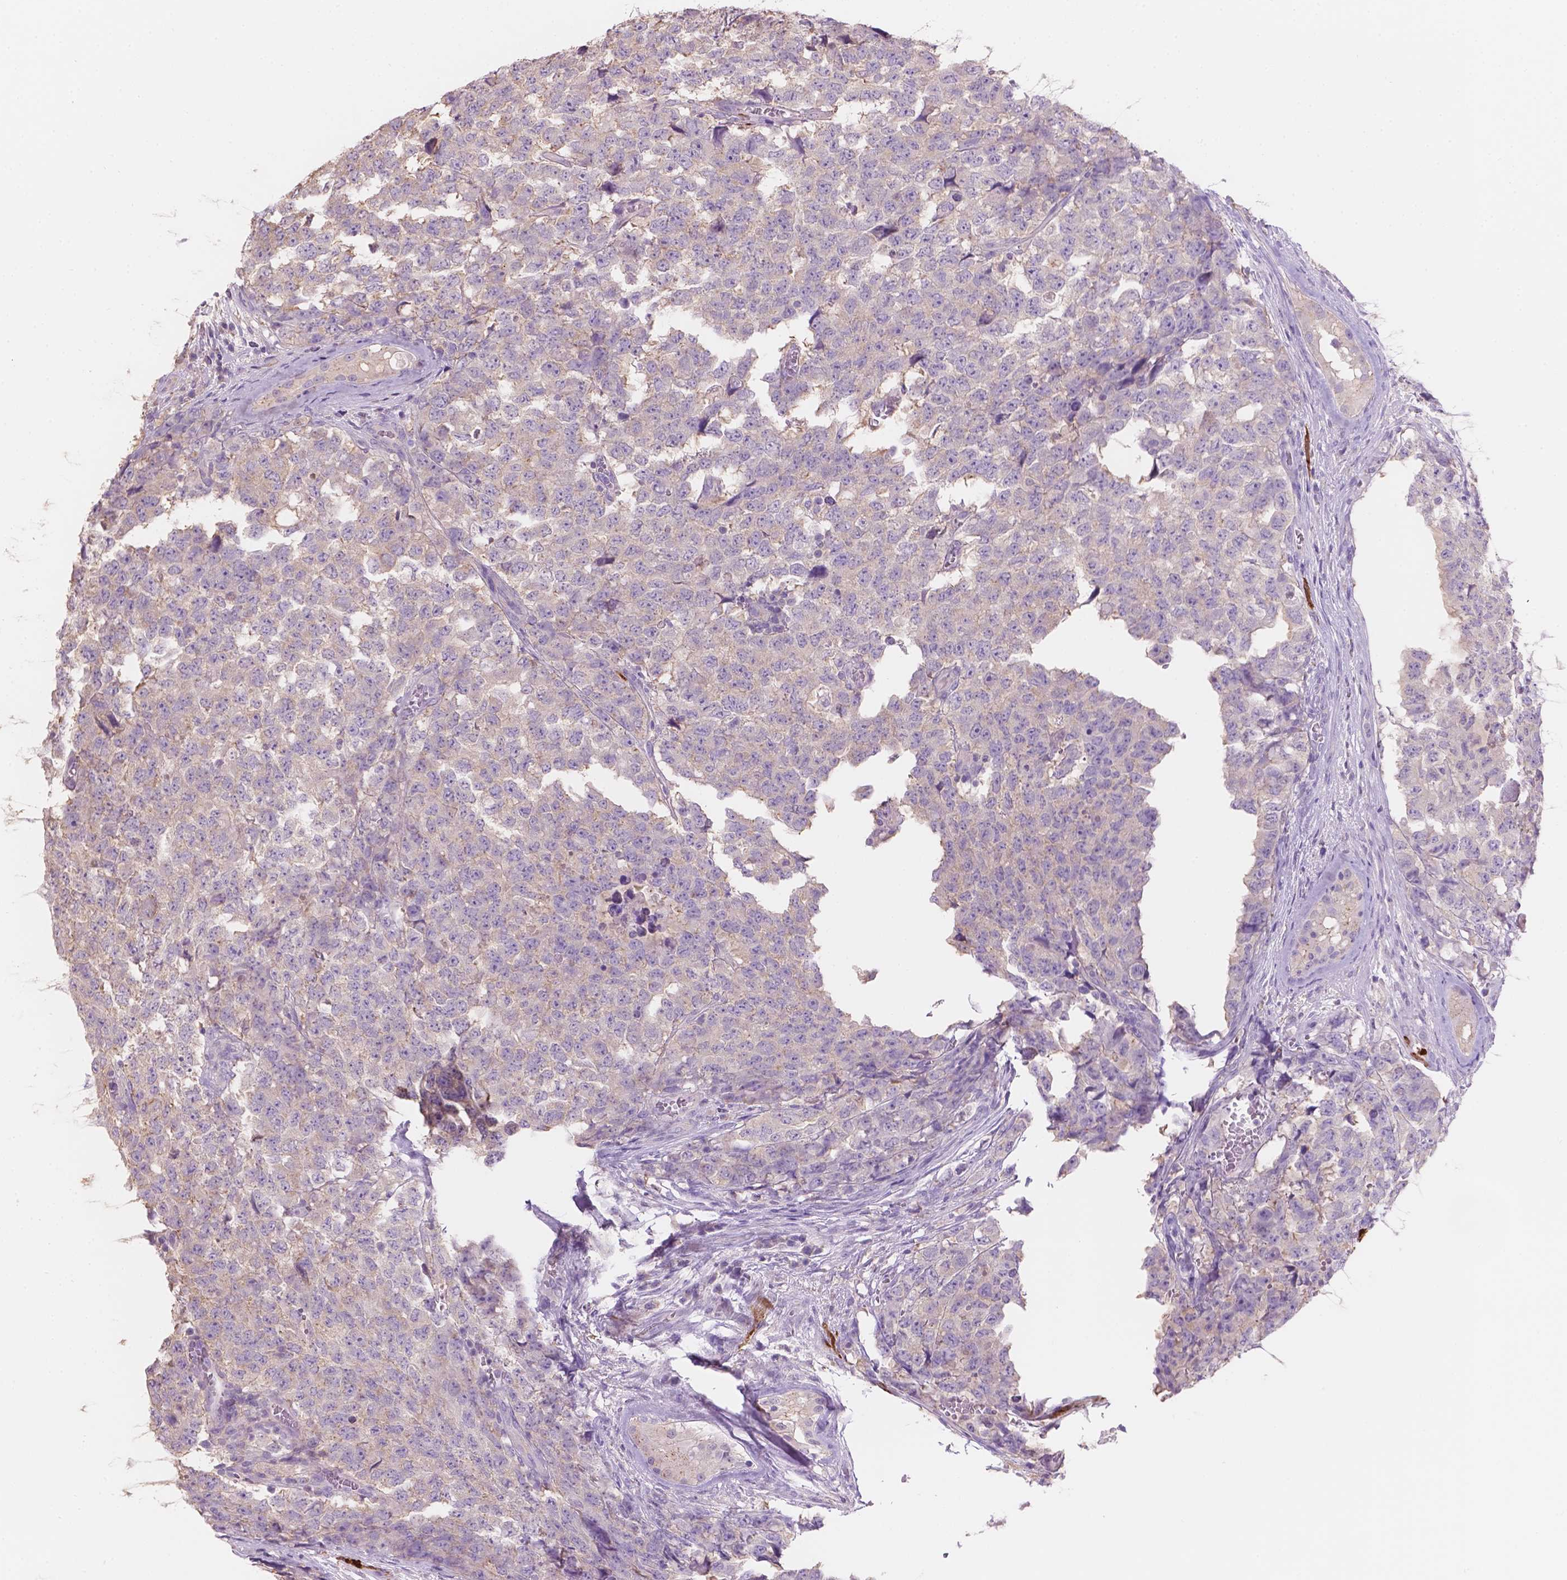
{"staining": {"intensity": "negative", "quantity": "none", "location": "none"}, "tissue": "testis cancer", "cell_type": "Tumor cells", "image_type": "cancer", "snomed": [{"axis": "morphology", "description": "Carcinoma, Embryonal, NOS"}, {"axis": "topography", "description": "Testis"}], "caption": "Immunohistochemistry micrograph of neoplastic tissue: human embryonal carcinoma (testis) stained with DAB (3,3'-diaminobenzidine) displays no significant protein expression in tumor cells. (DAB (3,3'-diaminobenzidine) immunohistochemistry visualized using brightfield microscopy, high magnification).", "gene": "SBSN", "patient": {"sex": "male", "age": 23}}